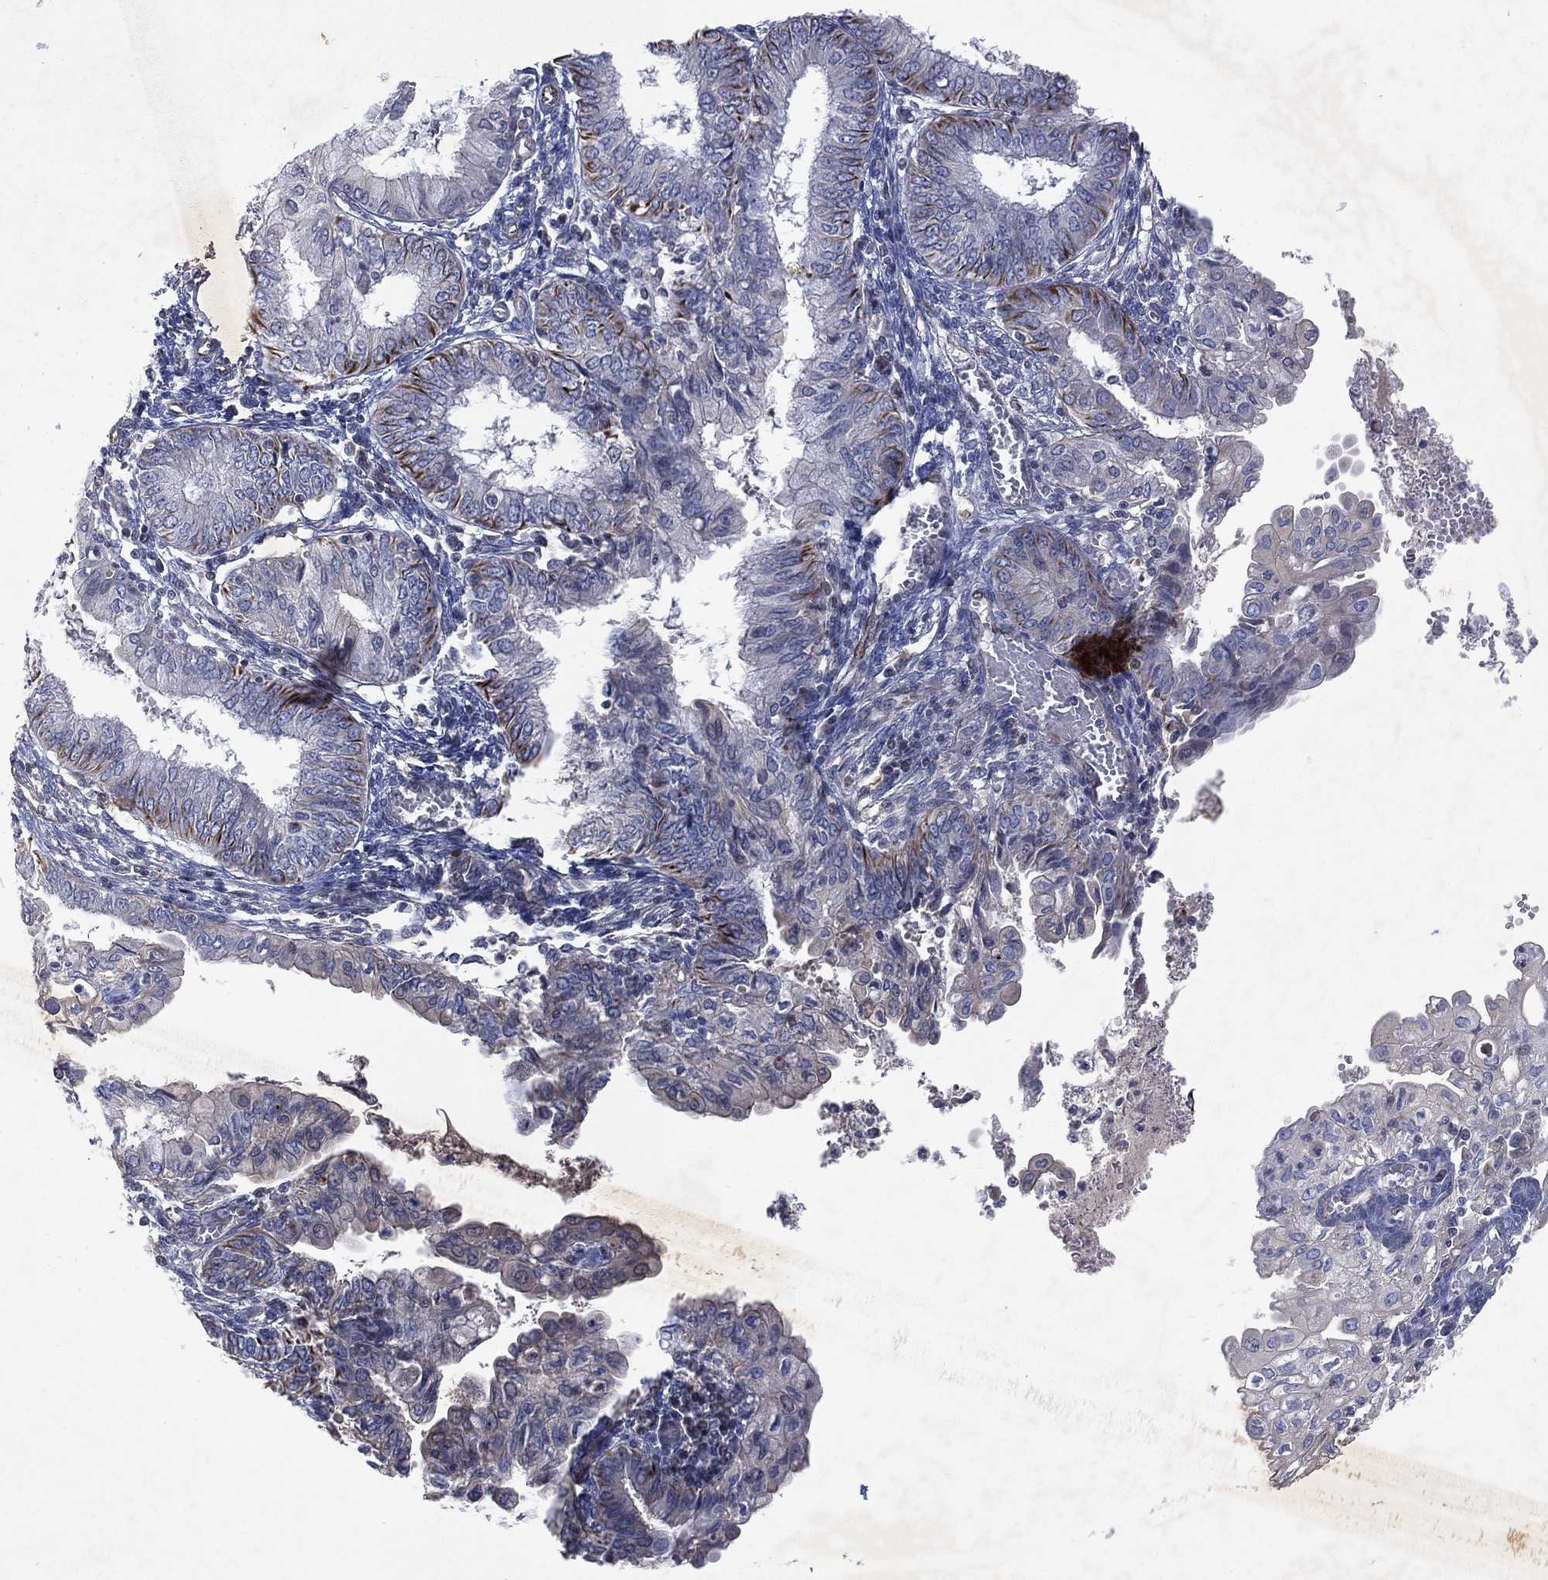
{"staining": {"intensity": "negative", "quantity": "none", "location": "none"}, "tissue": "endometrial cancer", "cell_type": "Tumor cells", "image_type": "cancer", "snomed": [{"axis": "morphology", "description": "Adenocarcinoma, NOS"}, {"axis": "topography", "description": "Endometrium"}], "caption": "Immunohistochemical staining of endometrial cancer (adenocarcinoma) displays no significant expression in tumor cells.", "gene": "FLI1", "patient": {"sex": "female", "age": 68}}